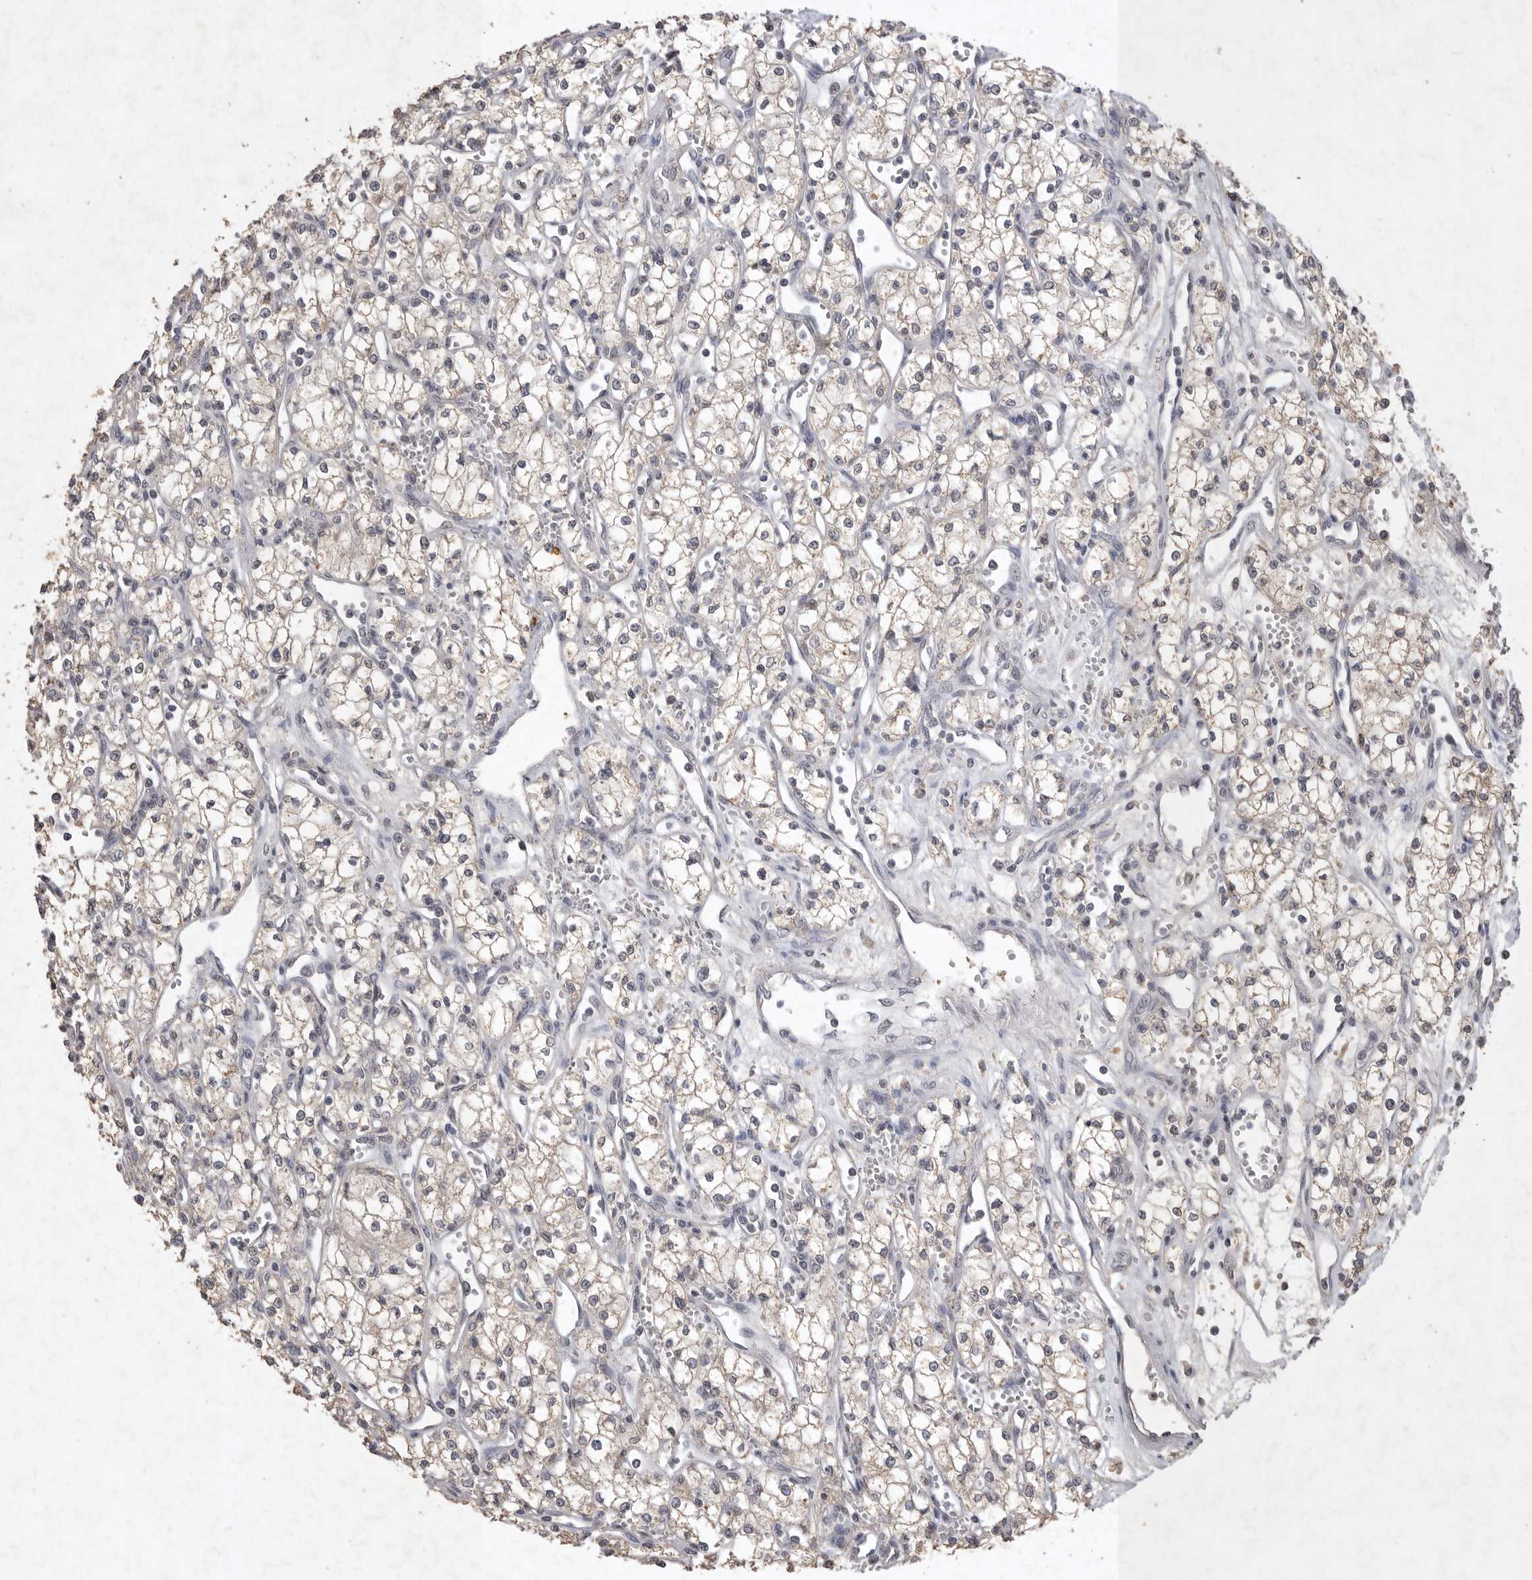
{"staining": {"intensity": "weak", "quantity": ">75%", "location": "cytoplasmic/membranous"}, "tissue": "renal cancer", "cell_type": "Tumor cells", "image_type": "cancer", "snomed": [{"axis": "morphology", "description": "Adenocarcinoma, NOS"}, {"axis": "topography", "description": "Kidney"}], "caption": "Immunohistochemistry (IHC) (DAB) staining of human adenocarcinoma (renal) demonstrates weak cytoplasmic/membranous protein expression in about >75% of tumor cells. The protein is stained brown, and the nuclei are stained in blue (DAB (3,3'-diaminobenzidine) IHC with brightfield microscopy, high magnification).", "gene": "APLNR", "patient": {"sex": "male", "age": 59}}